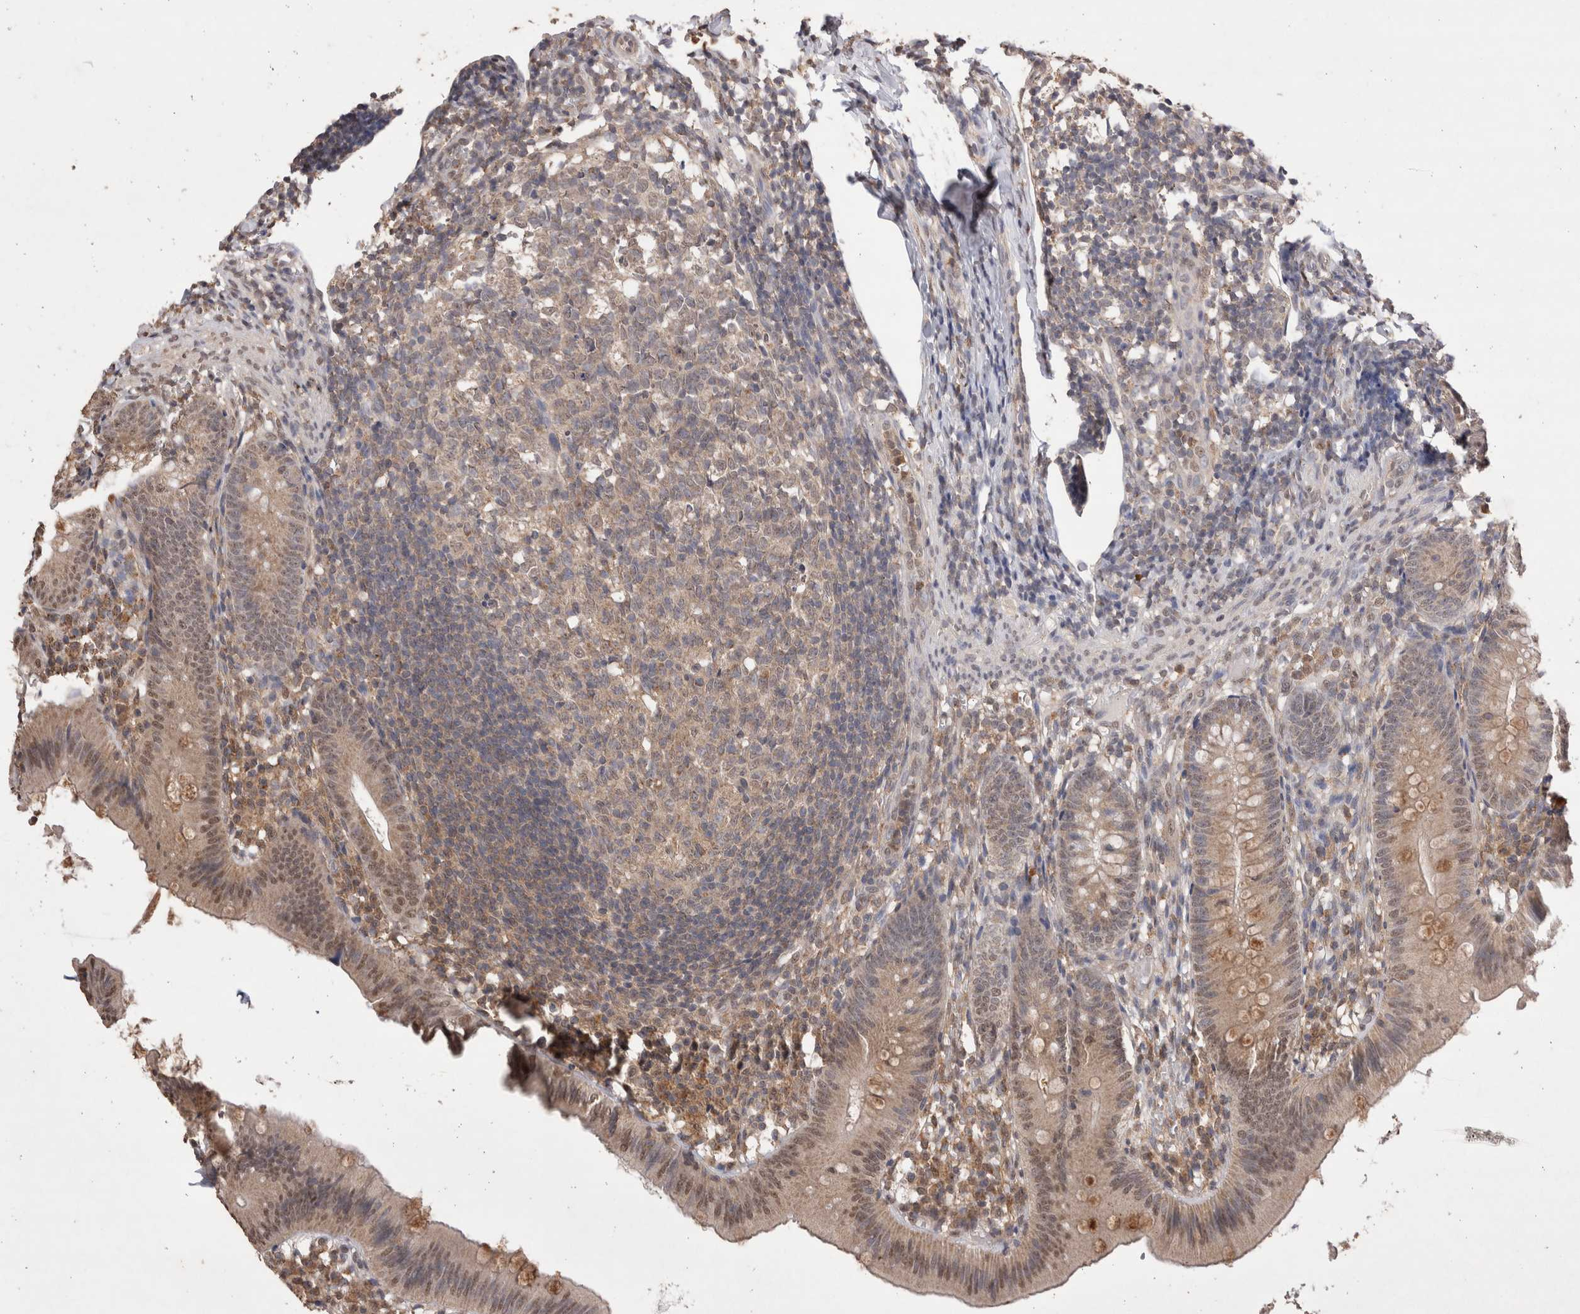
{"staining": {"intensity": "weak", "quantity": ">75%", "location": "cytoplasmic/membranous,nuclear"}, "tissue": "appendix", "cell_type": "Glandular cells", "image_type": "normal", "snomed": [{"axis": "morphology", "description": "Normal tissue, NOS"}, {"axis": "topography", "description": "Appendix"}], "caption": "Brown immunohistochemical staining in benign appendix displays weak cytoplasmic/membranous,nuclear staining in approximately >75% of glandular cells. (Brightfield microscopy of DAB IHC at high magnification).", "gene": "GRK5", "patient": {"sex": "male", "age": 1}}